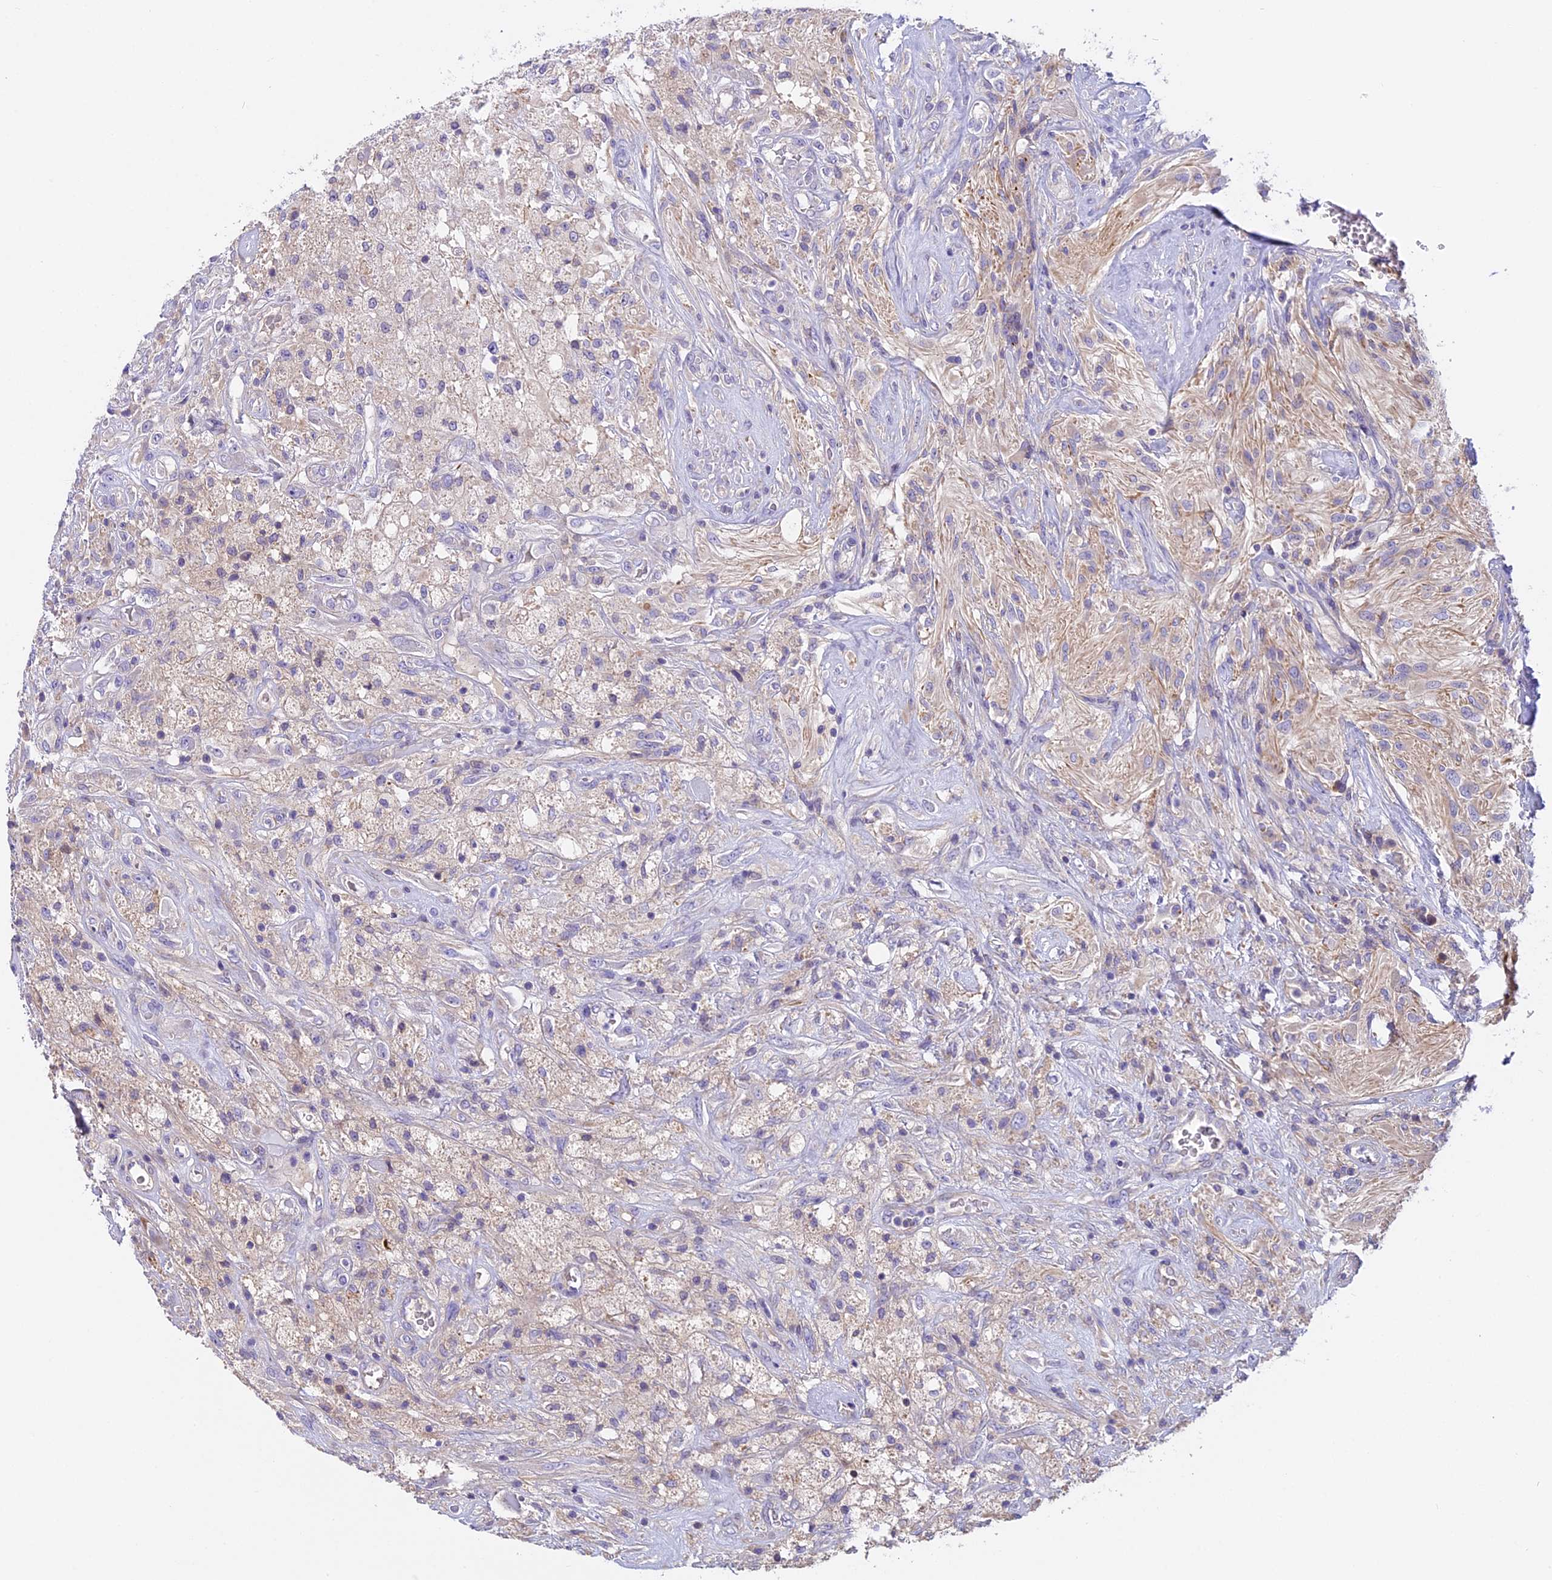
{"staining": {"intensity": "negative", "quantity": "none", "location": "none"}, "tissue": "glioma", "cell_type": "Tumor cells", "image_type": "cancer", "snomed": [{"axis": "morphology", "description": "Glioma, malignant, High grade"}, {"axis": "topography", "description": "Brain"}], "caption": "Malignant glioma (high-grade) stained for a protein using immunohistochemistry demonstrates no expression tumor cells.", "gene": "FAM98C", "patient": {"sex": "male", "age": 56}}